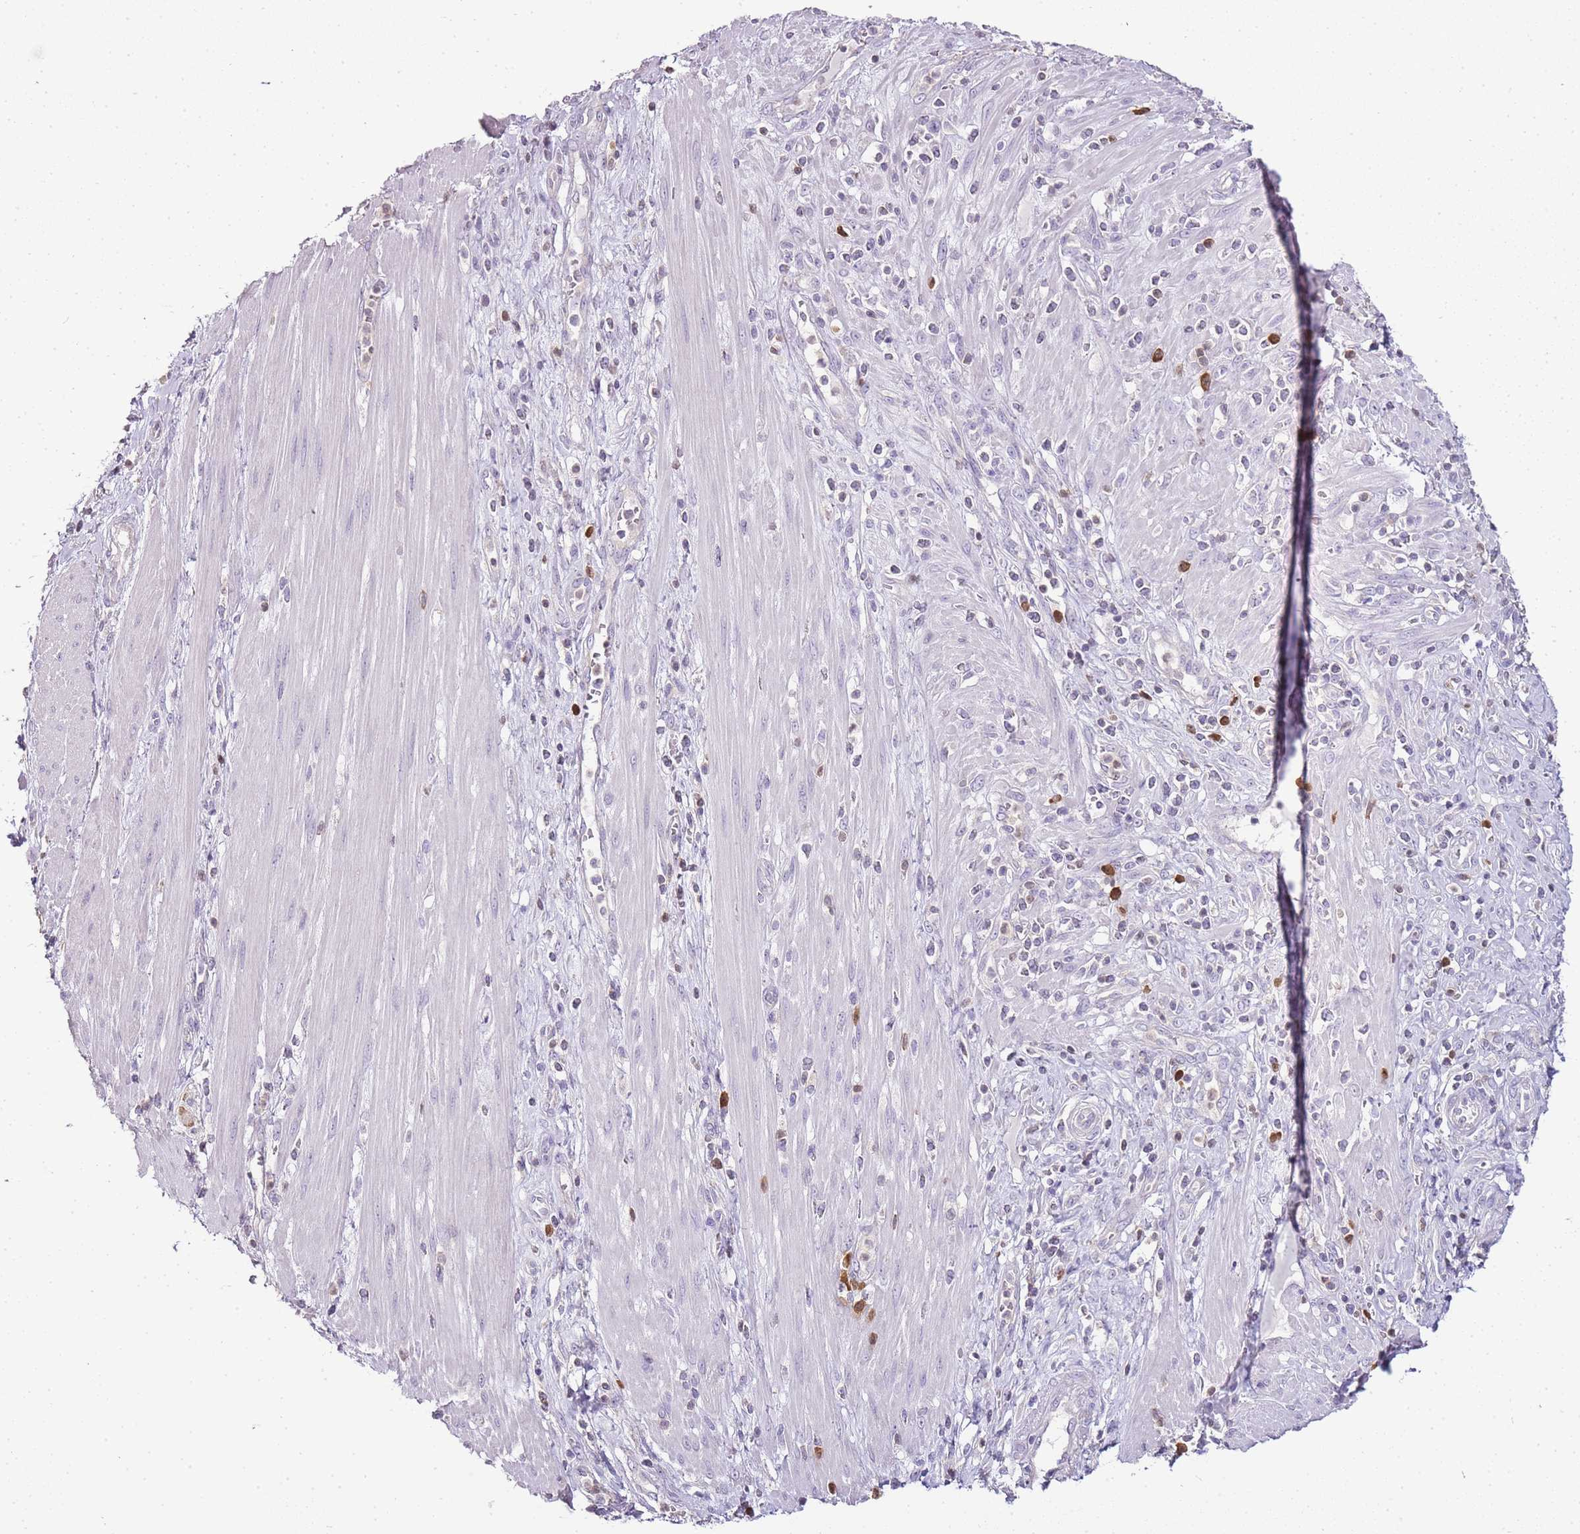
{"staining": {"intensity": "negative", "quantity": "none", "location": "none"}, "tissue": "pancreatic cancer", "cell_type": "Tumor cells", "image_type": "cancer", "snomed": [{"axis": "morphology", "description": "Adenocarcinoma, NOS"}, {"axis": "topography", "description": "Pancreas"}], "caption": "IHC of adenocarcinoma (pancreatic) displays no staining in tumor cells.", "gene": "ZBP1", "patient": {"sex": "male", "age": 72}}